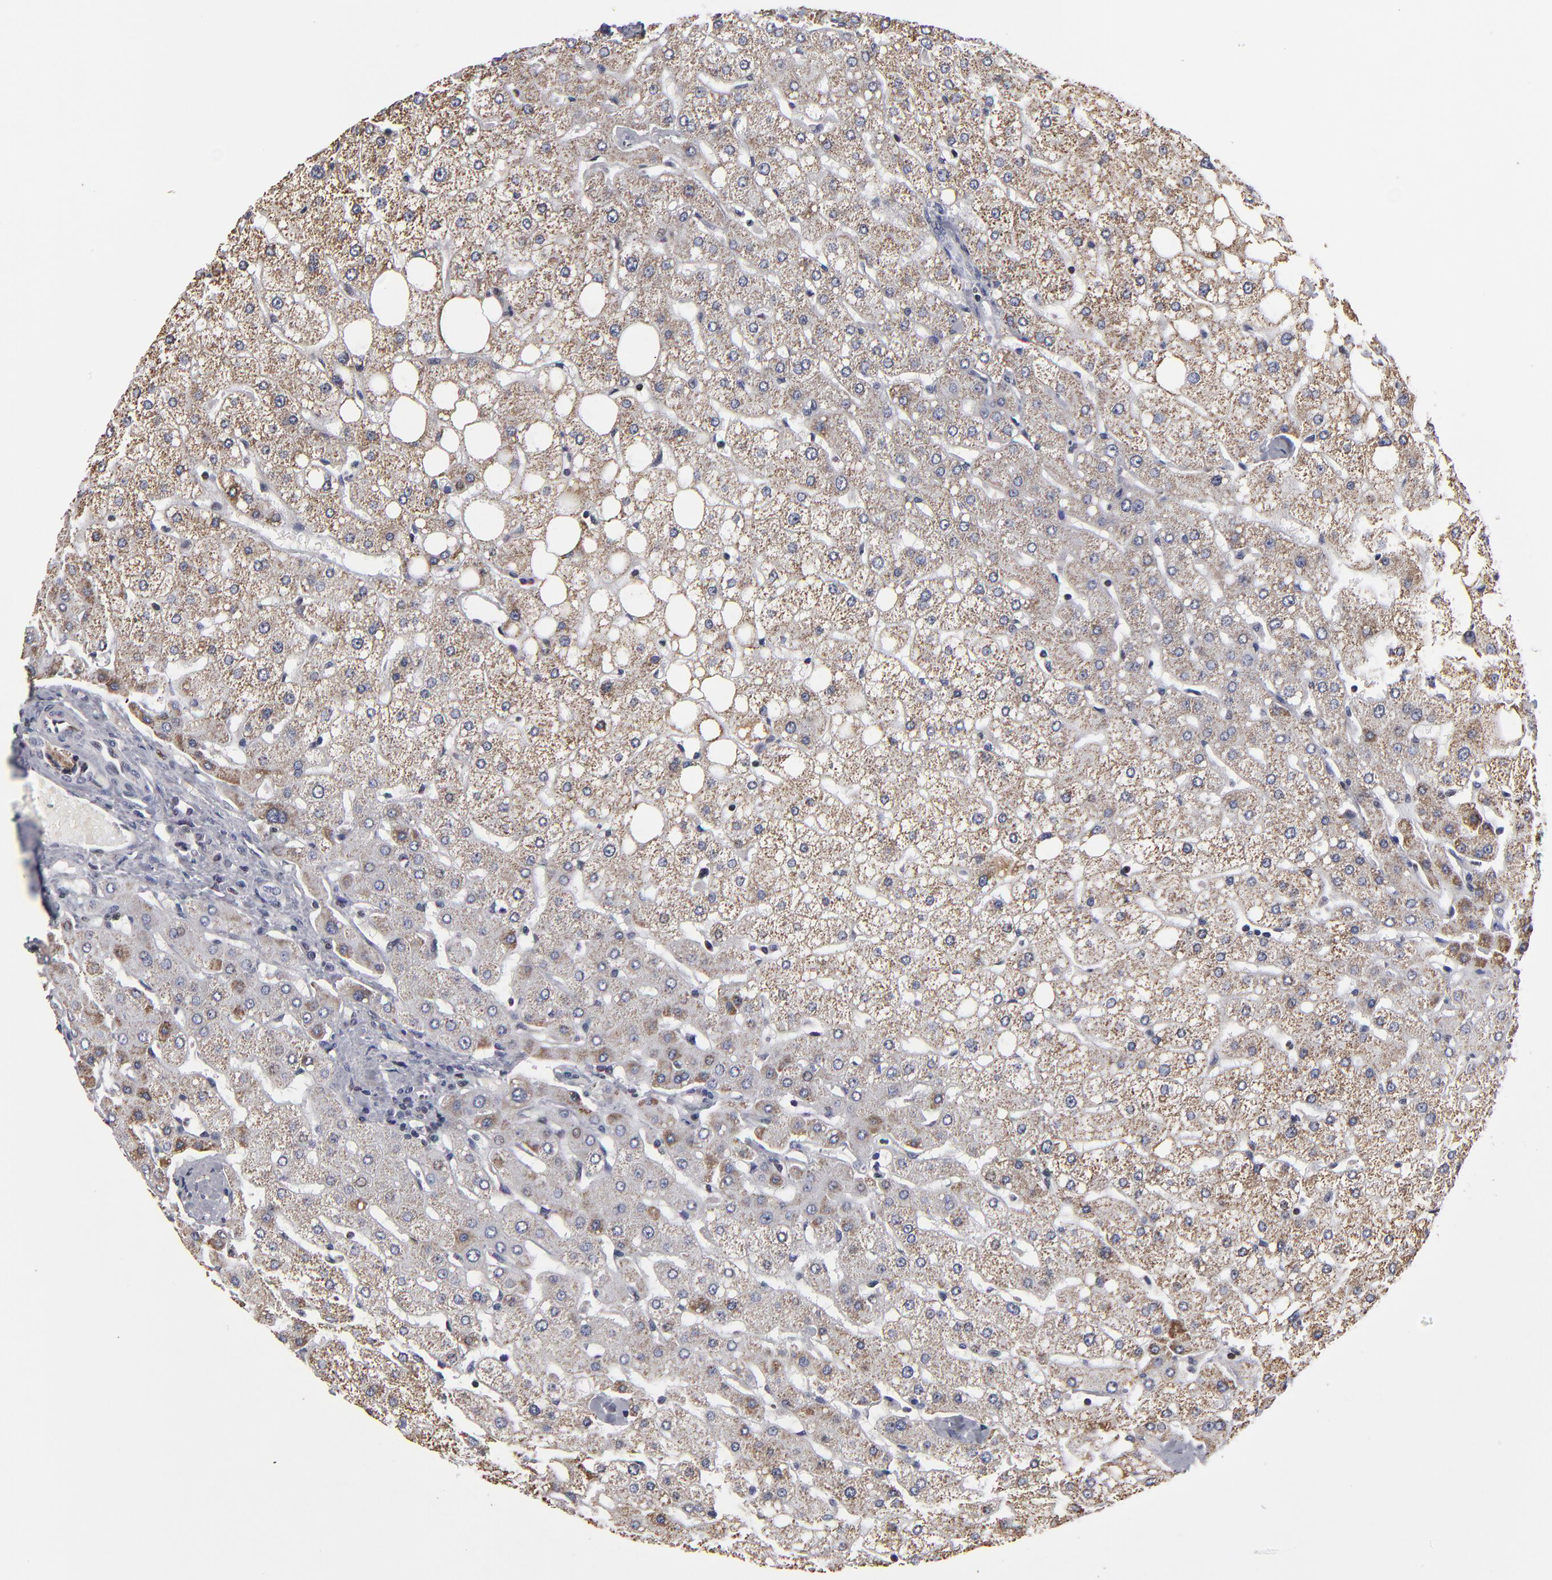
{"staining": {"intensity": "negative", "quantity": "none", "location": "none"}, "tissue": "liver", "cell_type": "Cholangiocytes", "image_type": "normal", "snomed": [{"axis": "morphology", "description": "Normal tissue, NOS"}, {"axis": "topography", "description": "Liver"}], "caption": "High power microscopy micrograph of an IHC photomicrograph of normal liver, revealing no significant staining in cholangiocytes.", "gene": "ODF2", "patient": {"sex": "male", "age": 35}}